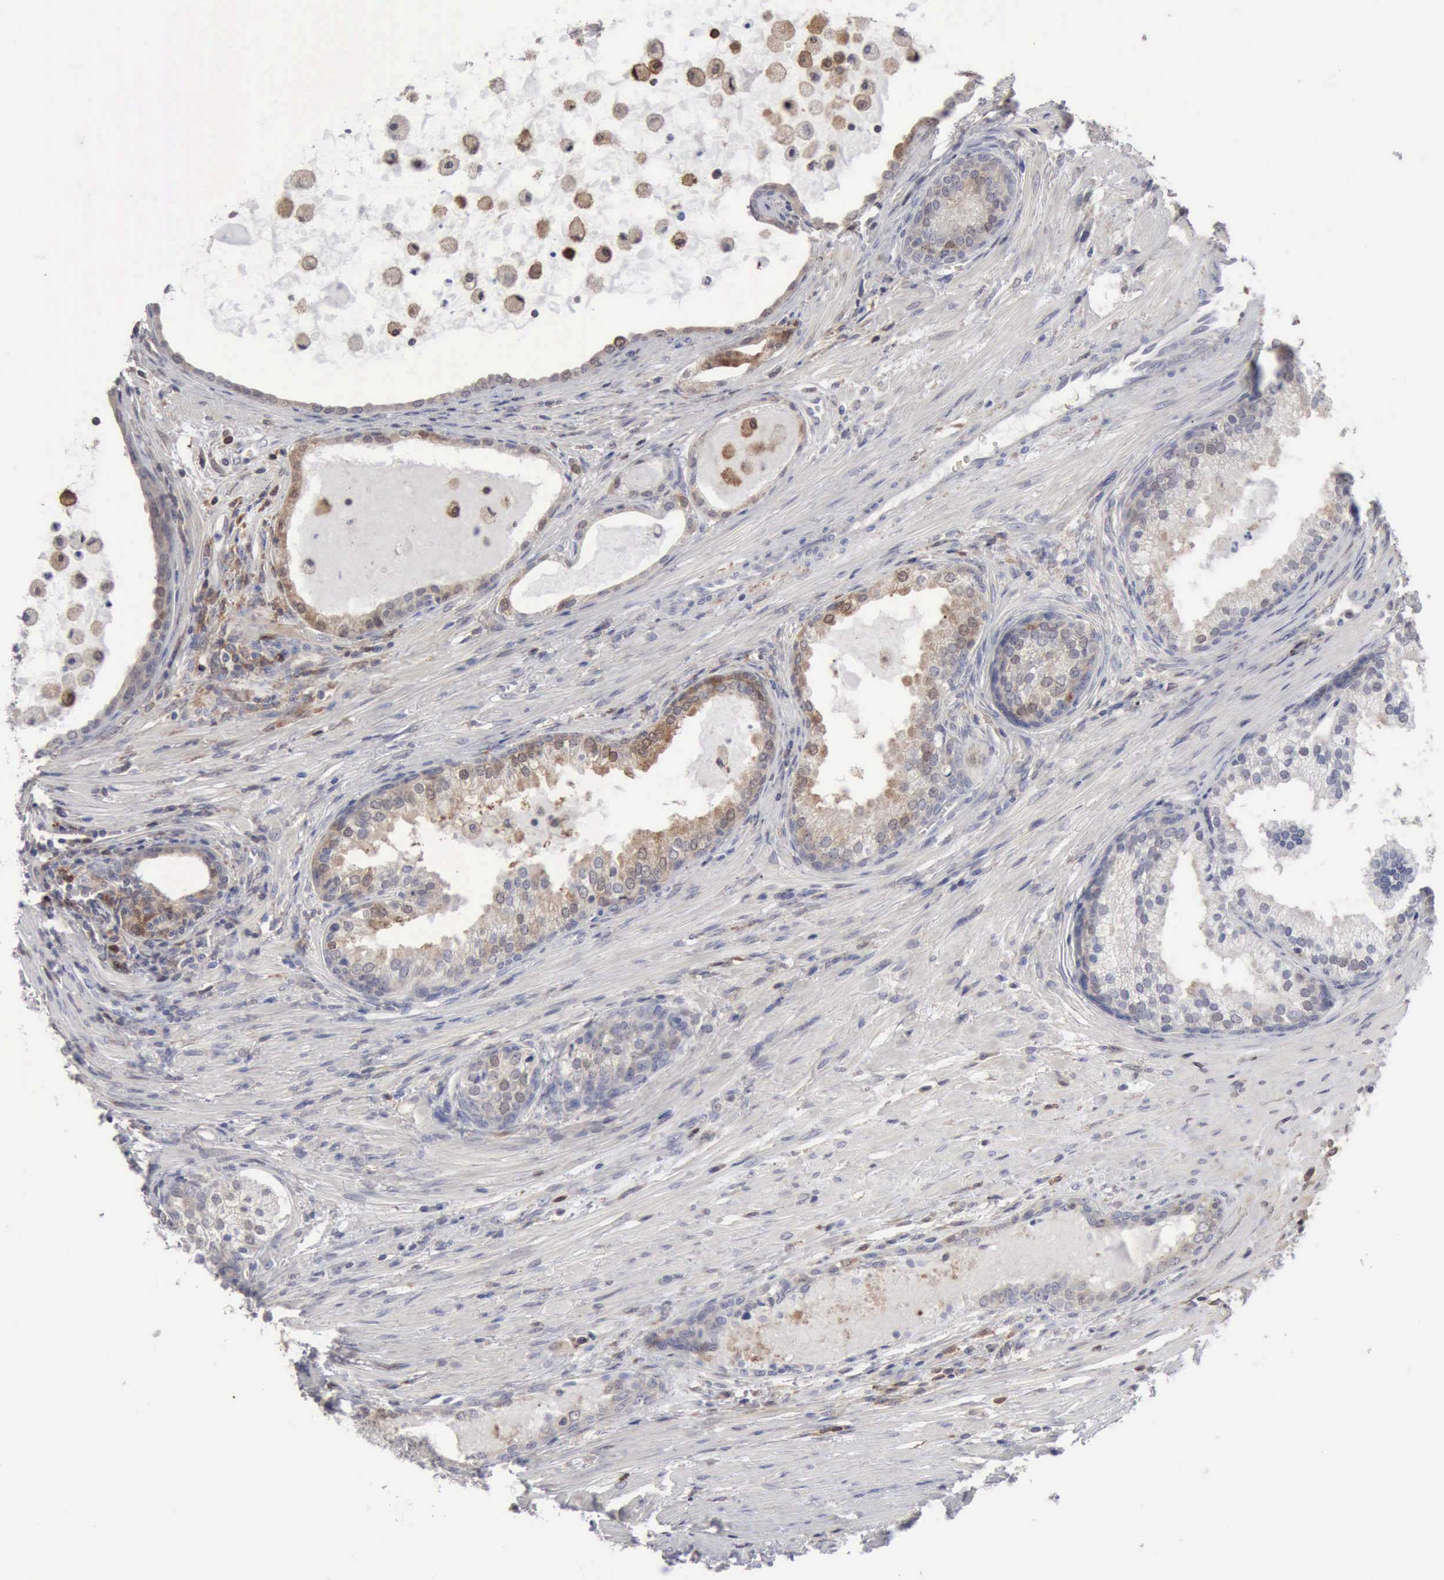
{"staining": {"intensity": "weak", "quantity": "<25%", "location": "nuclear"}, "tissue": "prostate cancer", "cell_type": "Tumor cells", "image_type": "cancer", "snomed": [{"axis": "morphology", "description": "Adenocarcinoma, Medium grade"}, {"axis": "topography", "description": "Prostate"}], "caption": "IHC micrograph of neoplastic tissue: prostate medium-grade adenocarcinoma stained with DAB reveals no significant protein staining in tumor cells.", "gene": "STAT1", "patient": {"sex": "male", "age": 70}}